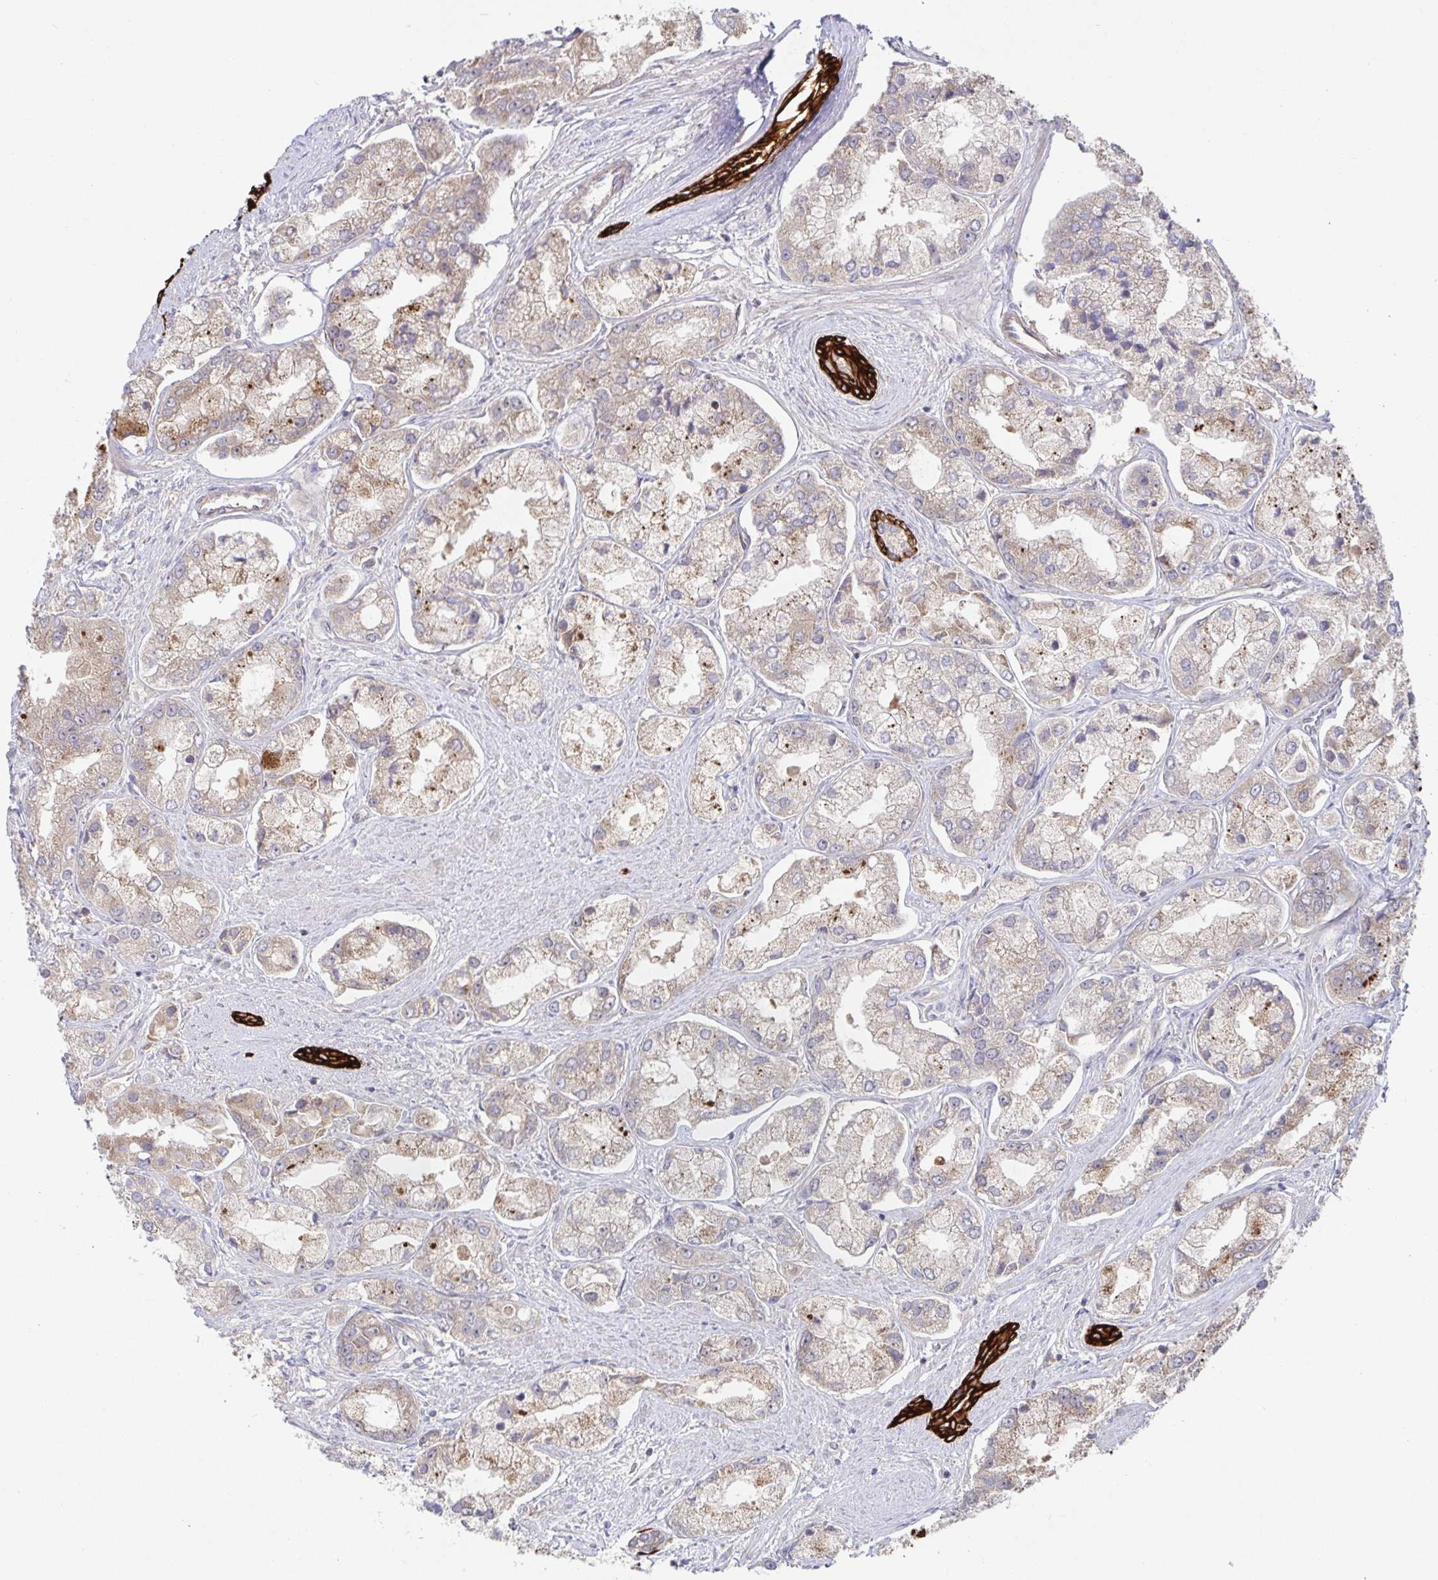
{"staining": {"intensity": "weak", "quantity": ">75%", "location": "cytoplasmic/membranous"}, "tissue": "prostate cancer", "cell_type": "Tumor cells", "image_type": "cancer", "snomed": [{"axis": "morphology", "description": "Adenocarcinoma, Low grade"}, {"axis": "topography", "description": "Prostate"}], "caption": "Weak cytoplasmic/membranous expression for a protein is present in approximately >75% of tumor cells of prostate adenocarcinoma (low-grade) using immunohistochemistry.", "gene": "AACS", "patient": {"sex": "male", "age": 69}}